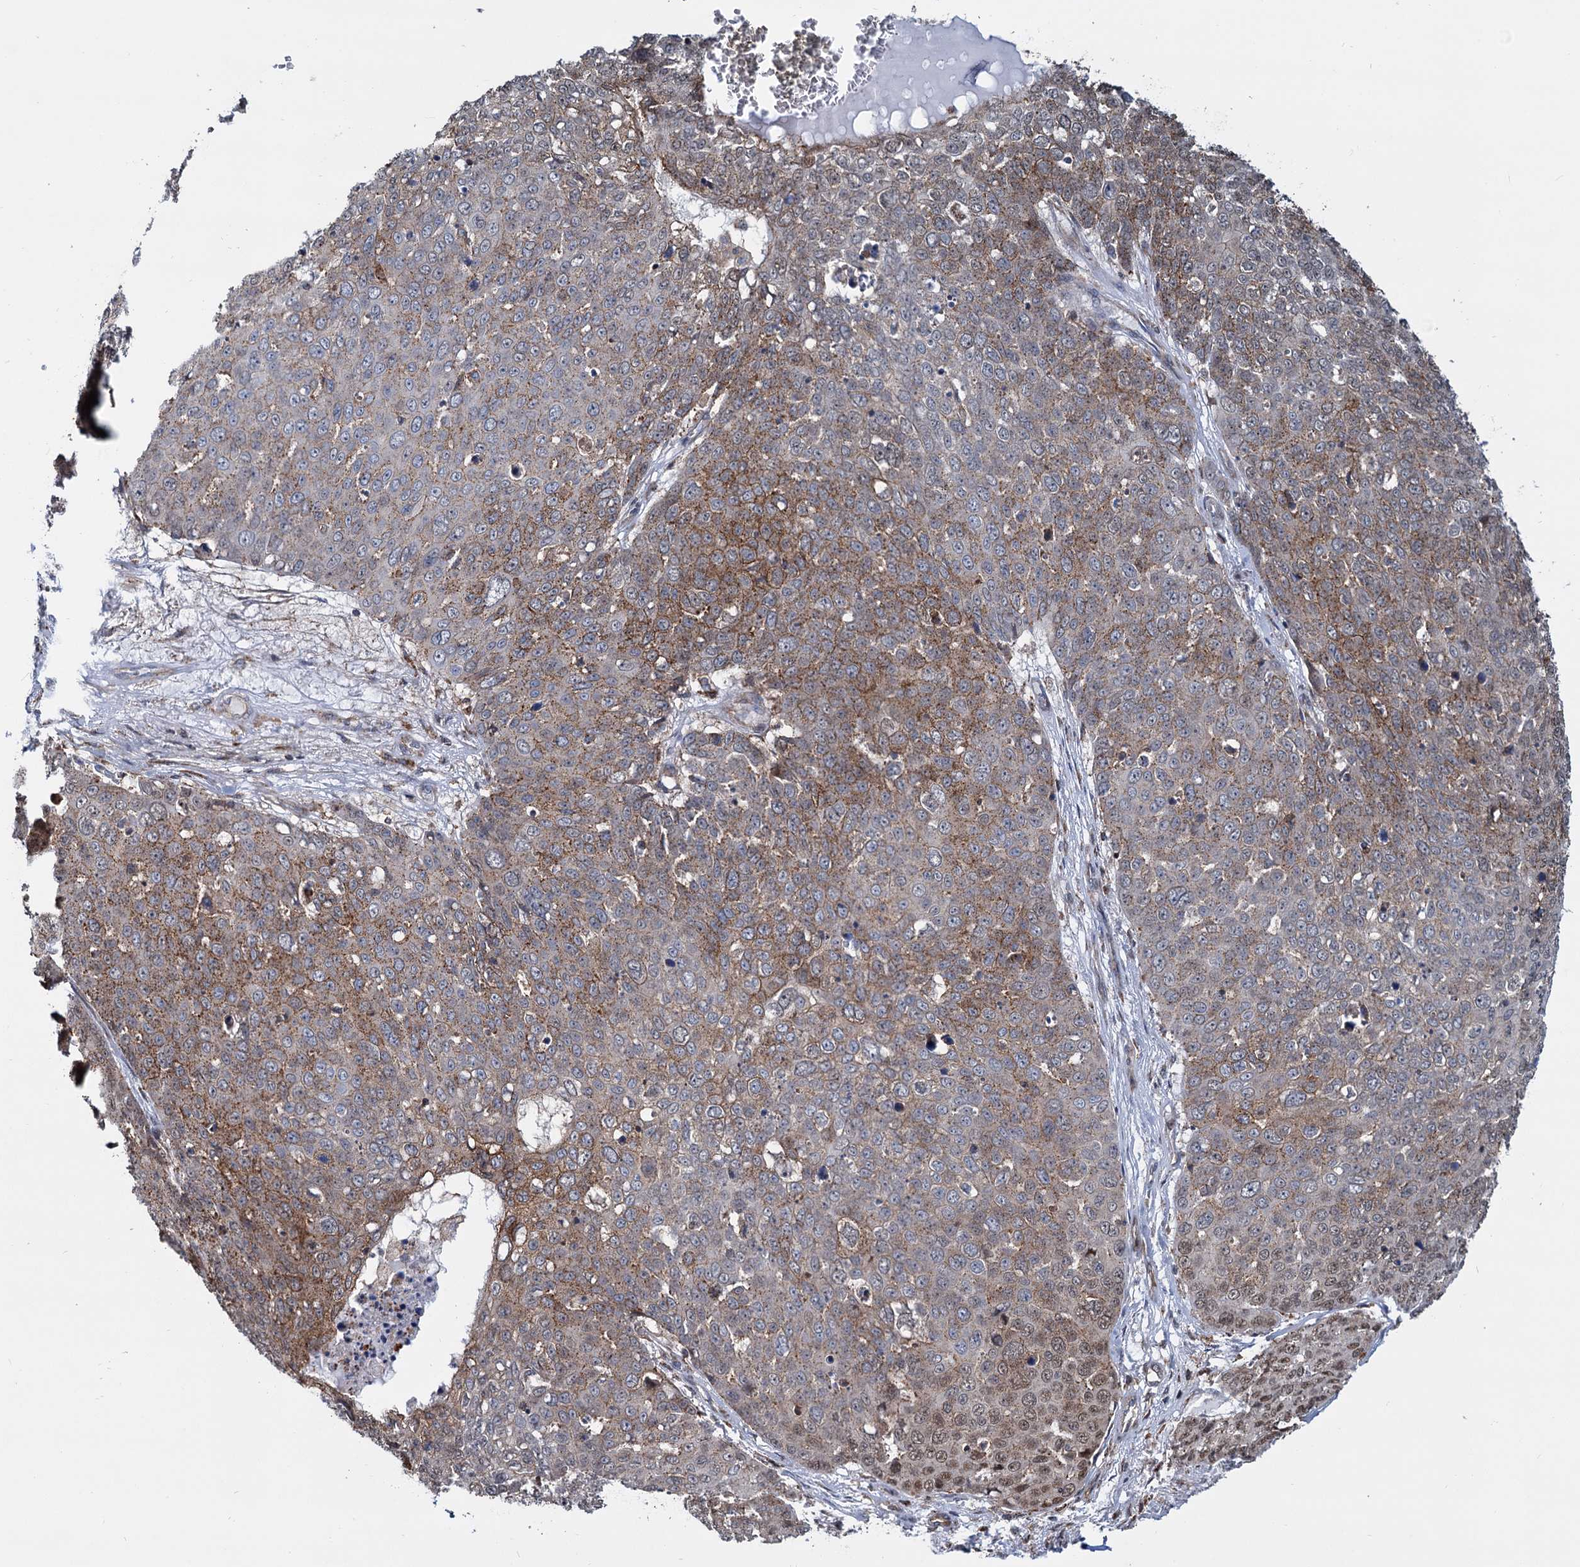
{"staining": {"intensity": "moderate", "quantity": "25%-75%", "location": "cytoplasmic/membranous"}, "tissue": "skin cancer", "cell_type": "Tumor cells", "image_type": "cancer", "snomed": [{"axis": "morphology", "description": "Squamous cell carcinoma, NOS"}, {"axis": "topography", "description": "Skin"}], "caption": "Immunohistochemical staining of skin cancer demonstrates moderate cytoplasmic/membranous protein positivity in approximately 25%-75% of tumor cells.", "gene": "PSEN1", "patient": {"sex": "male", "age": 71}}